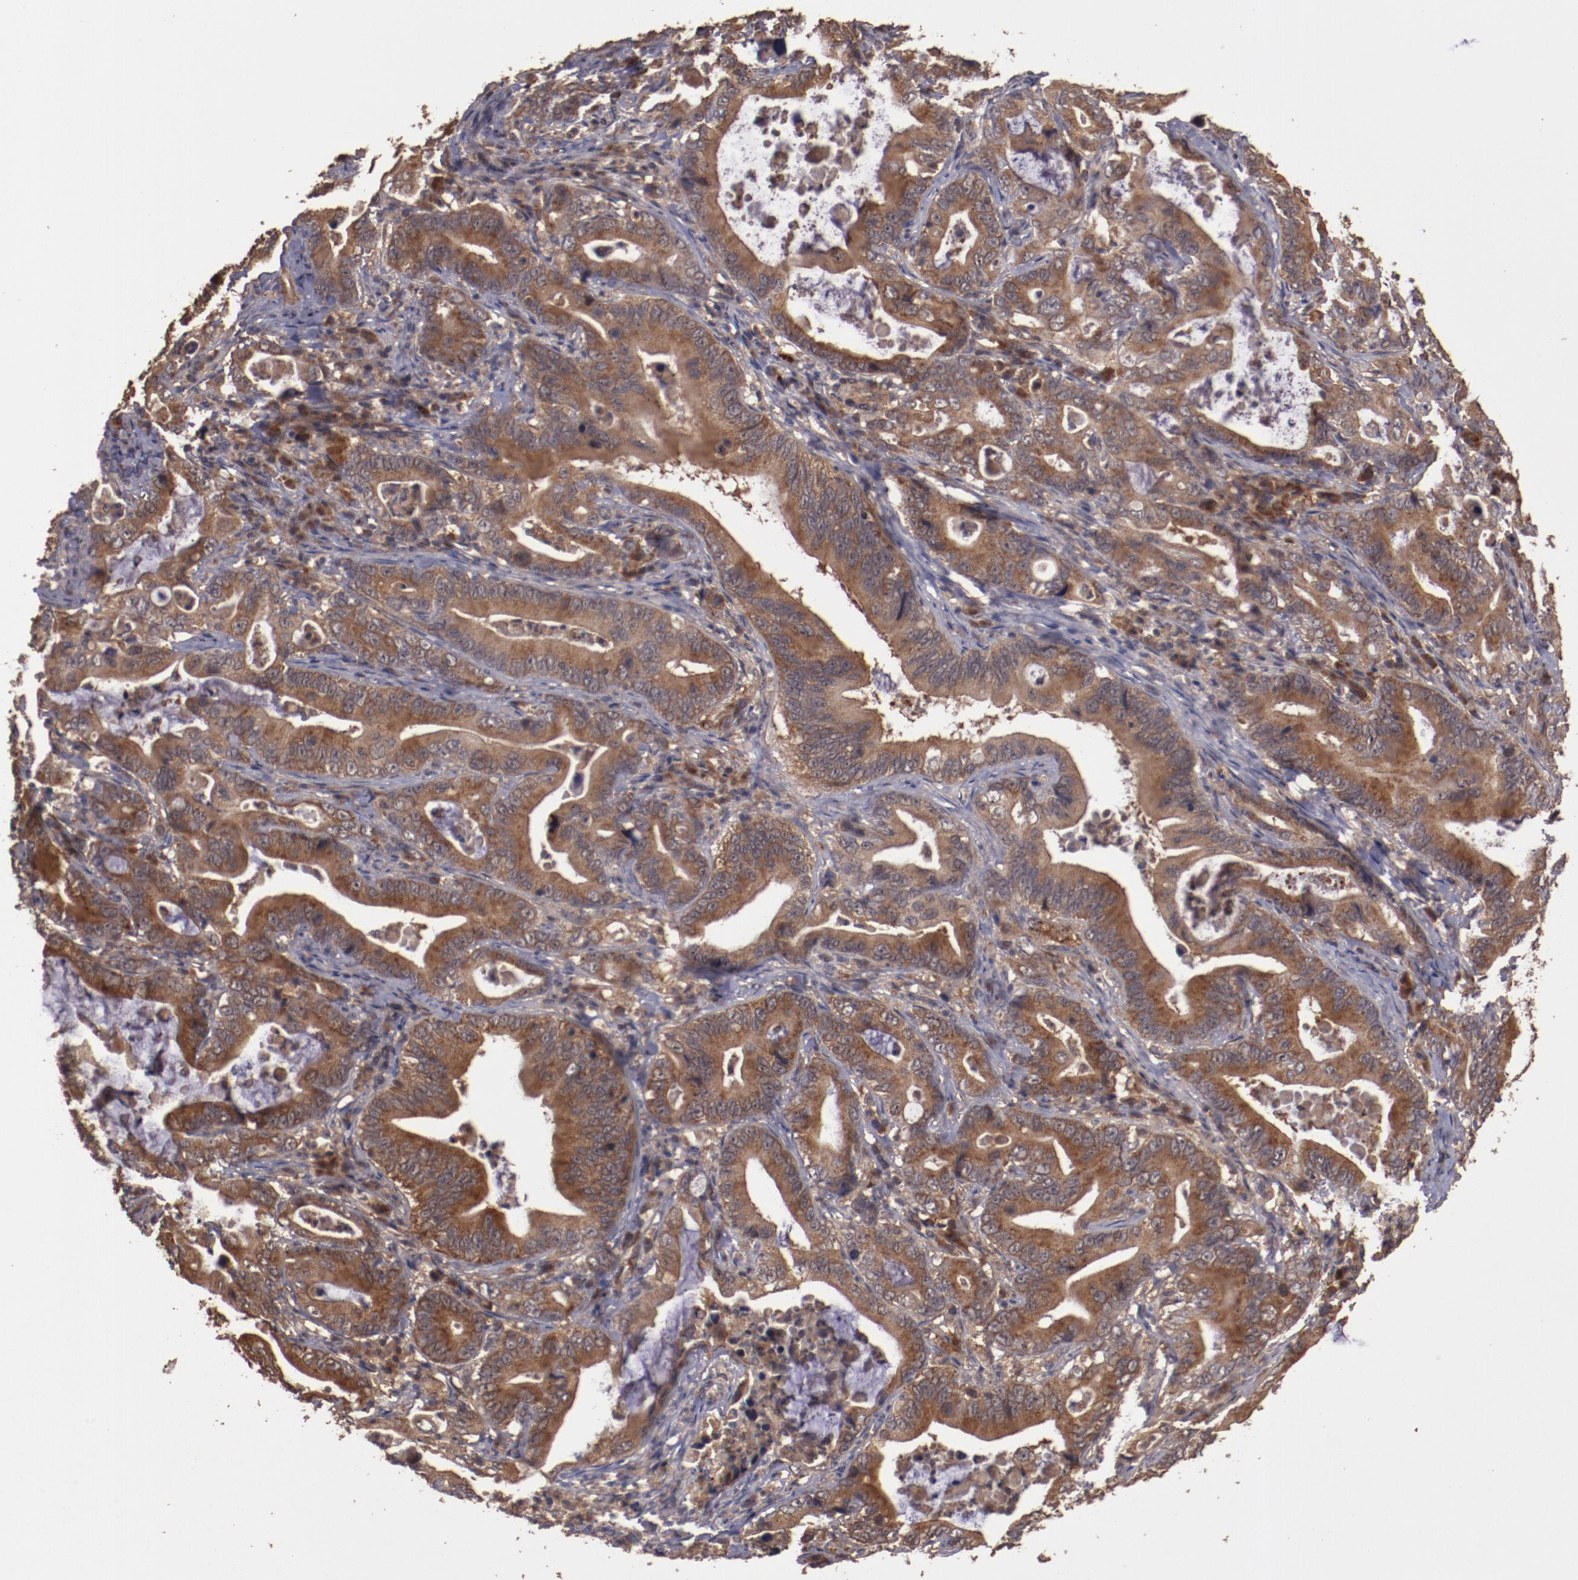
{"staining": {"intensity": "strong", "quantity": ">75%", "location": "cytoplasmic/membranous"}, "tissue": "stomach cancer", "cell_type": "Tumor cells", "image_type": "cancer", "snomed": [{"axis": "morphology", "description": "Adenocarcinoma, NOS"}, {"axis": "topography", "description": "Stomach, upper"}], "caption": "Stomach cancer (adenocarcinoma) stained with immunohistochemistry displays strong cytoplasmic/membranous staining in about >75% of tumor cells.", "gene": "TXNDC16", "patient": {"sex": "male", "age": 63}}